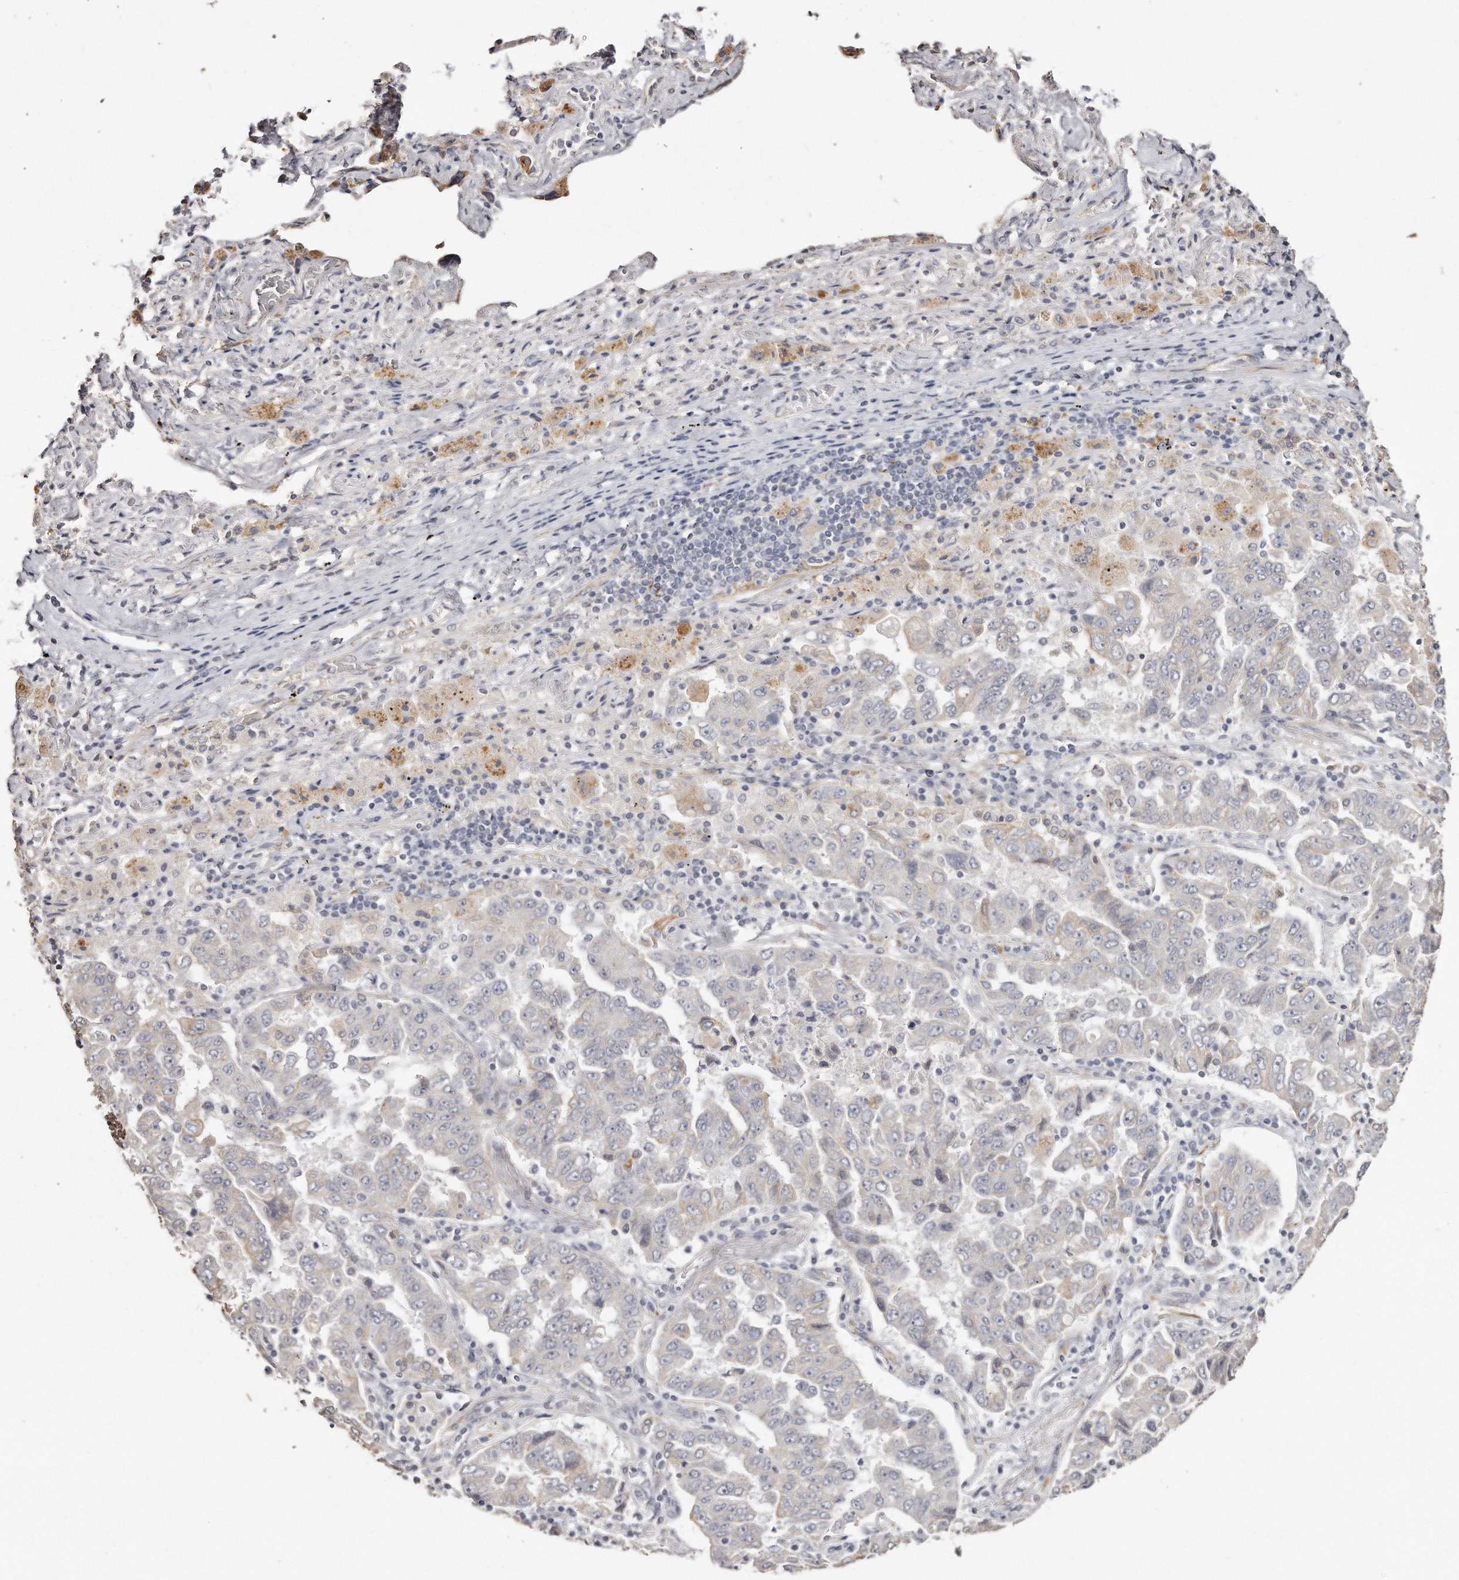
{"staining": {"intensity": "negative", "quantity": "none", "location": "none"}, "tissue": "lung cancer", "cell_type": "Tumor cells", "image_type": "cancer", "snomed": [{"axis": "morphology", "description": "Adenocarcinoma, NOS"}, {"axis": "topography", "description": "Lung"}], "caption": "Lung cancer stained for a protein using IHC reveals no expression tumor cells.", "gene": "ZYG11A", "patient": {"sex": "female", "age": 51}}